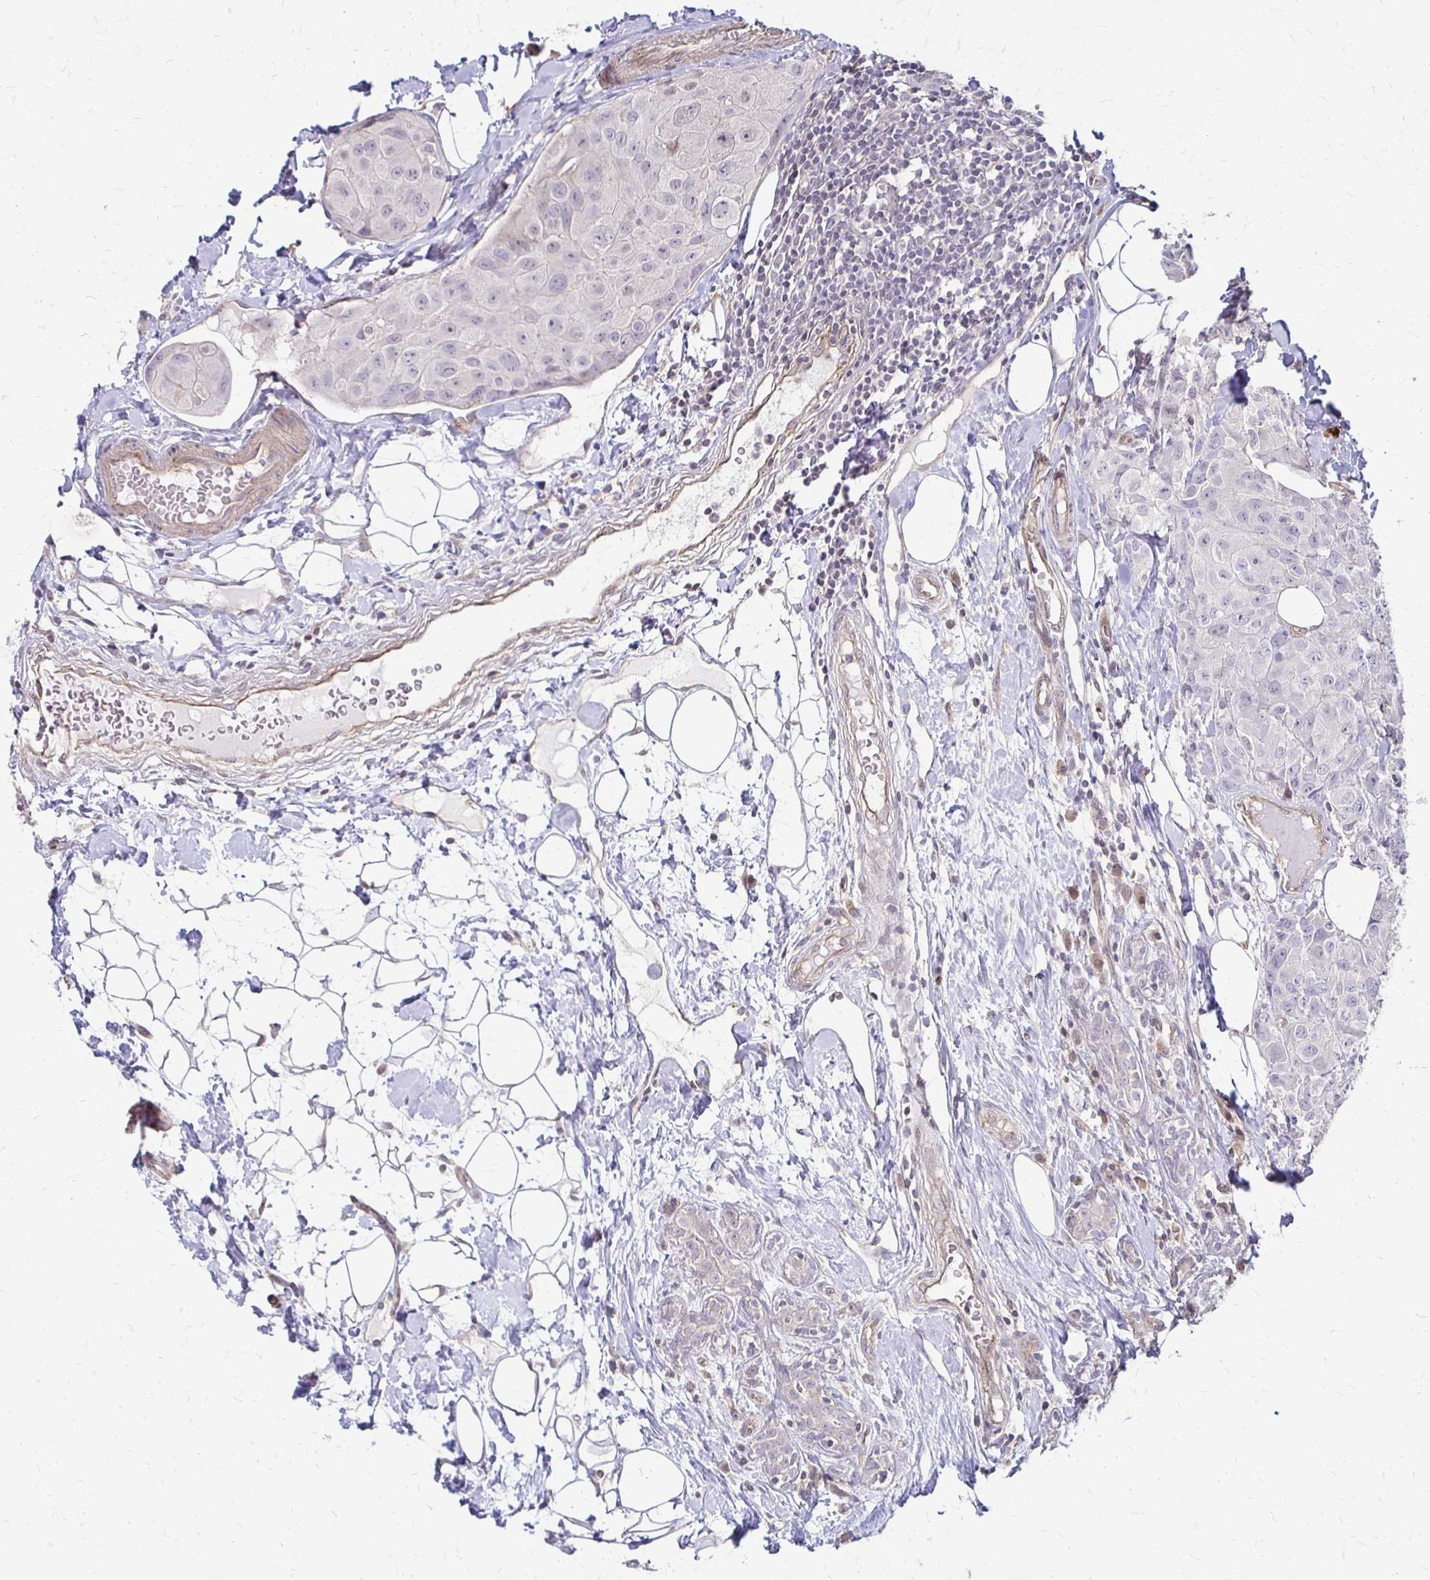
{"staining": {"intensity": "negative", "quantity": "none", "location": "none"}, "tissue": "breast cancer", "cell_type": "Tumor cells", "image_type": "cancer", "snomed": [{"axis": "morphology", "description": "Duct carcinoma"}, {"axis": "topography", "description": "Breast"}], "caption": "This is a histopathology image of immunohistochemistry (IHC) staining of infiltrating ductal carcinoma (breast), which shows no staining in tumor cells. The staining is performed using DAB (3,3'-diaminobenzidine) brown chromogen with nuclei counter-stained in using hematoxylin.", "gene": "CFL2", "patient": {"sex": "female", "age": 43}}